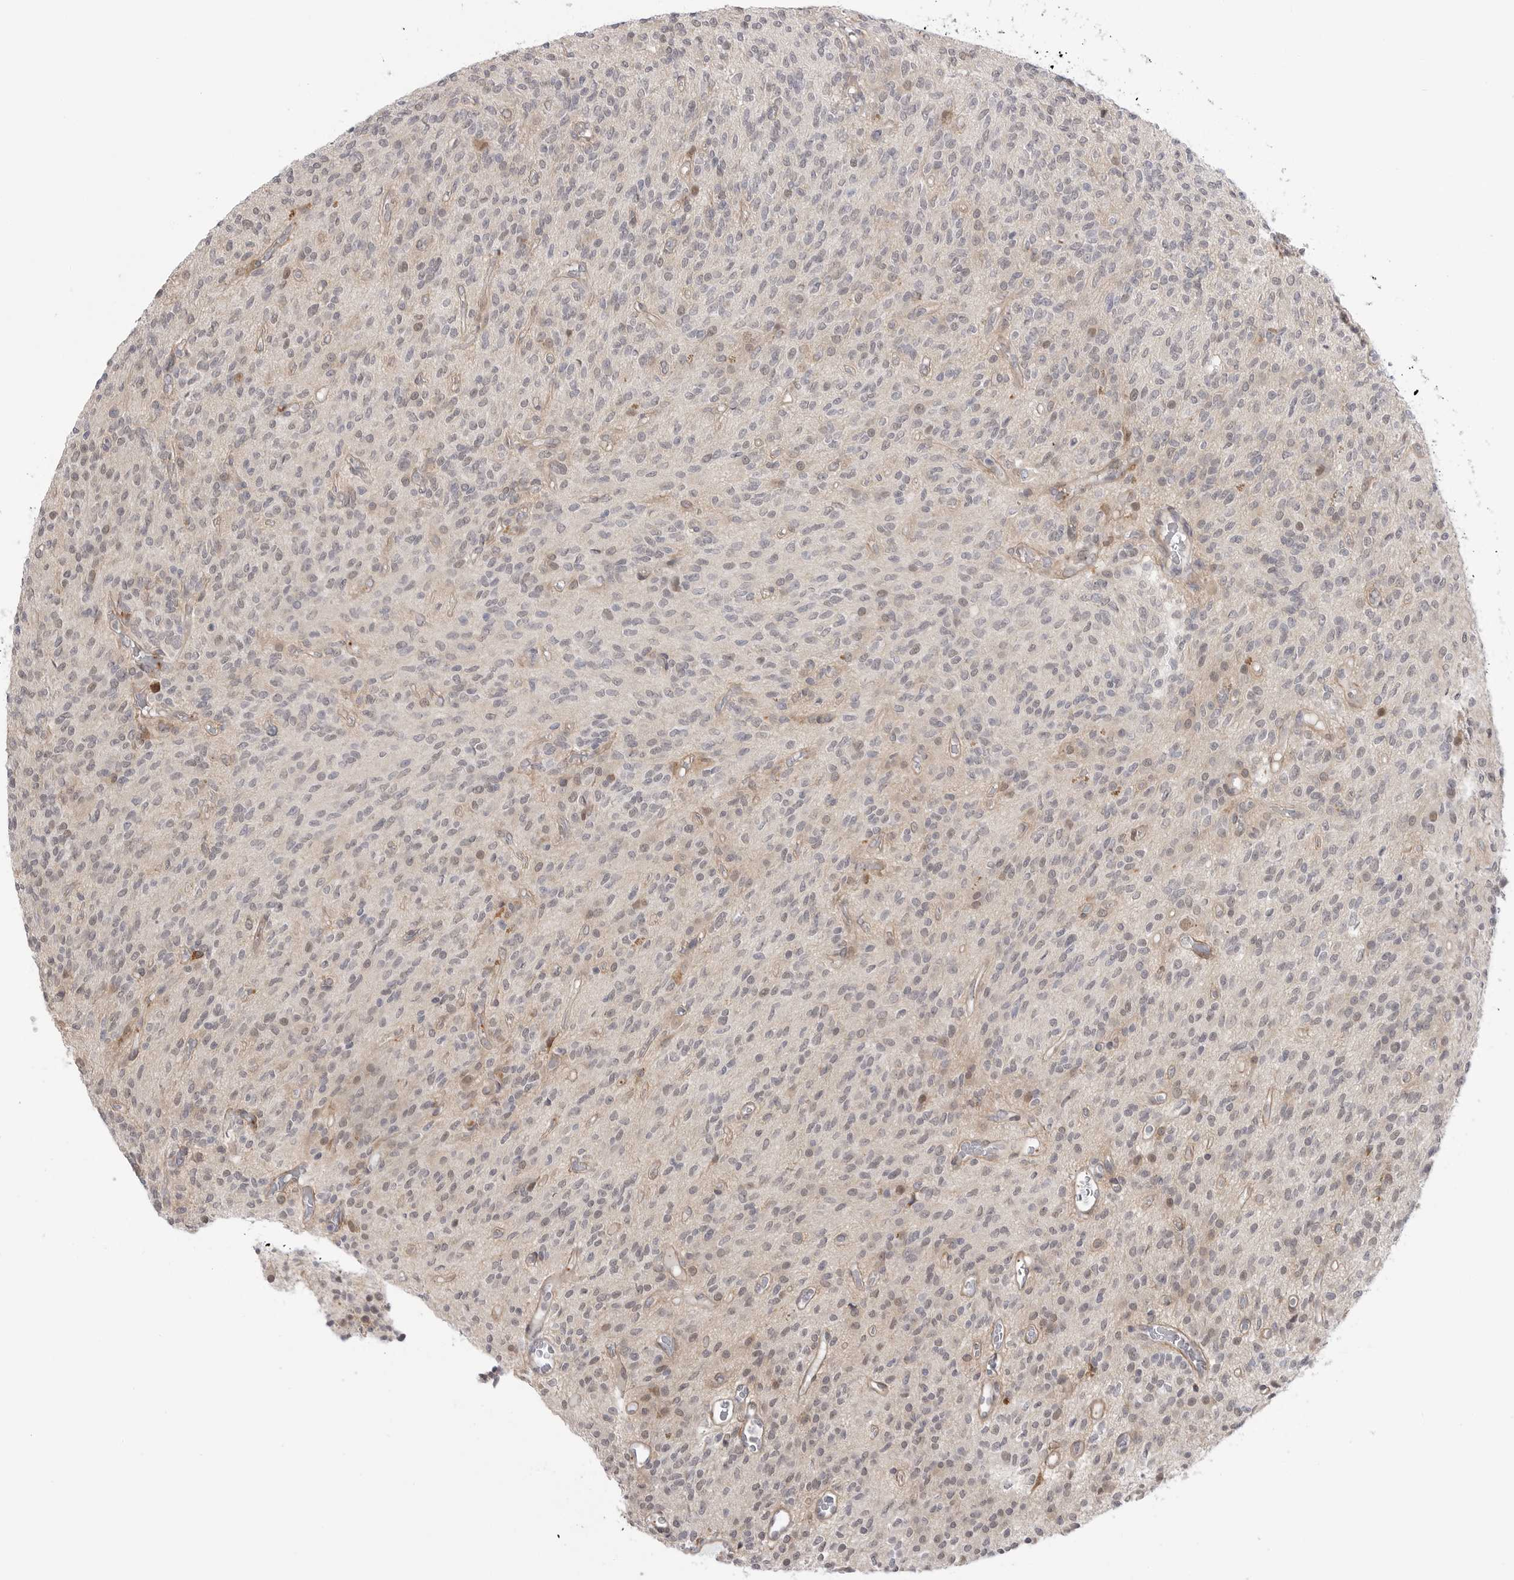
{"staining": {"intensity": "weak", "quantity": "25%-75%", "location": "nuclear"}, "tissue": "glioma", "cell_type": "Tumor cells", "image_type": "cancer", "snomed": [{"axis": "morphology", "description": "Glioma, malignant, High grade"}, {"axis": "topography", "description": "Brain"}], "caption": "Glioma stained for a protein (brown) demonstrates weak nuclear positive expression in approximately 25%-75% of tumor cells.", "gene": "GGT6", "patient": {"sex": "male", "age": 34}}